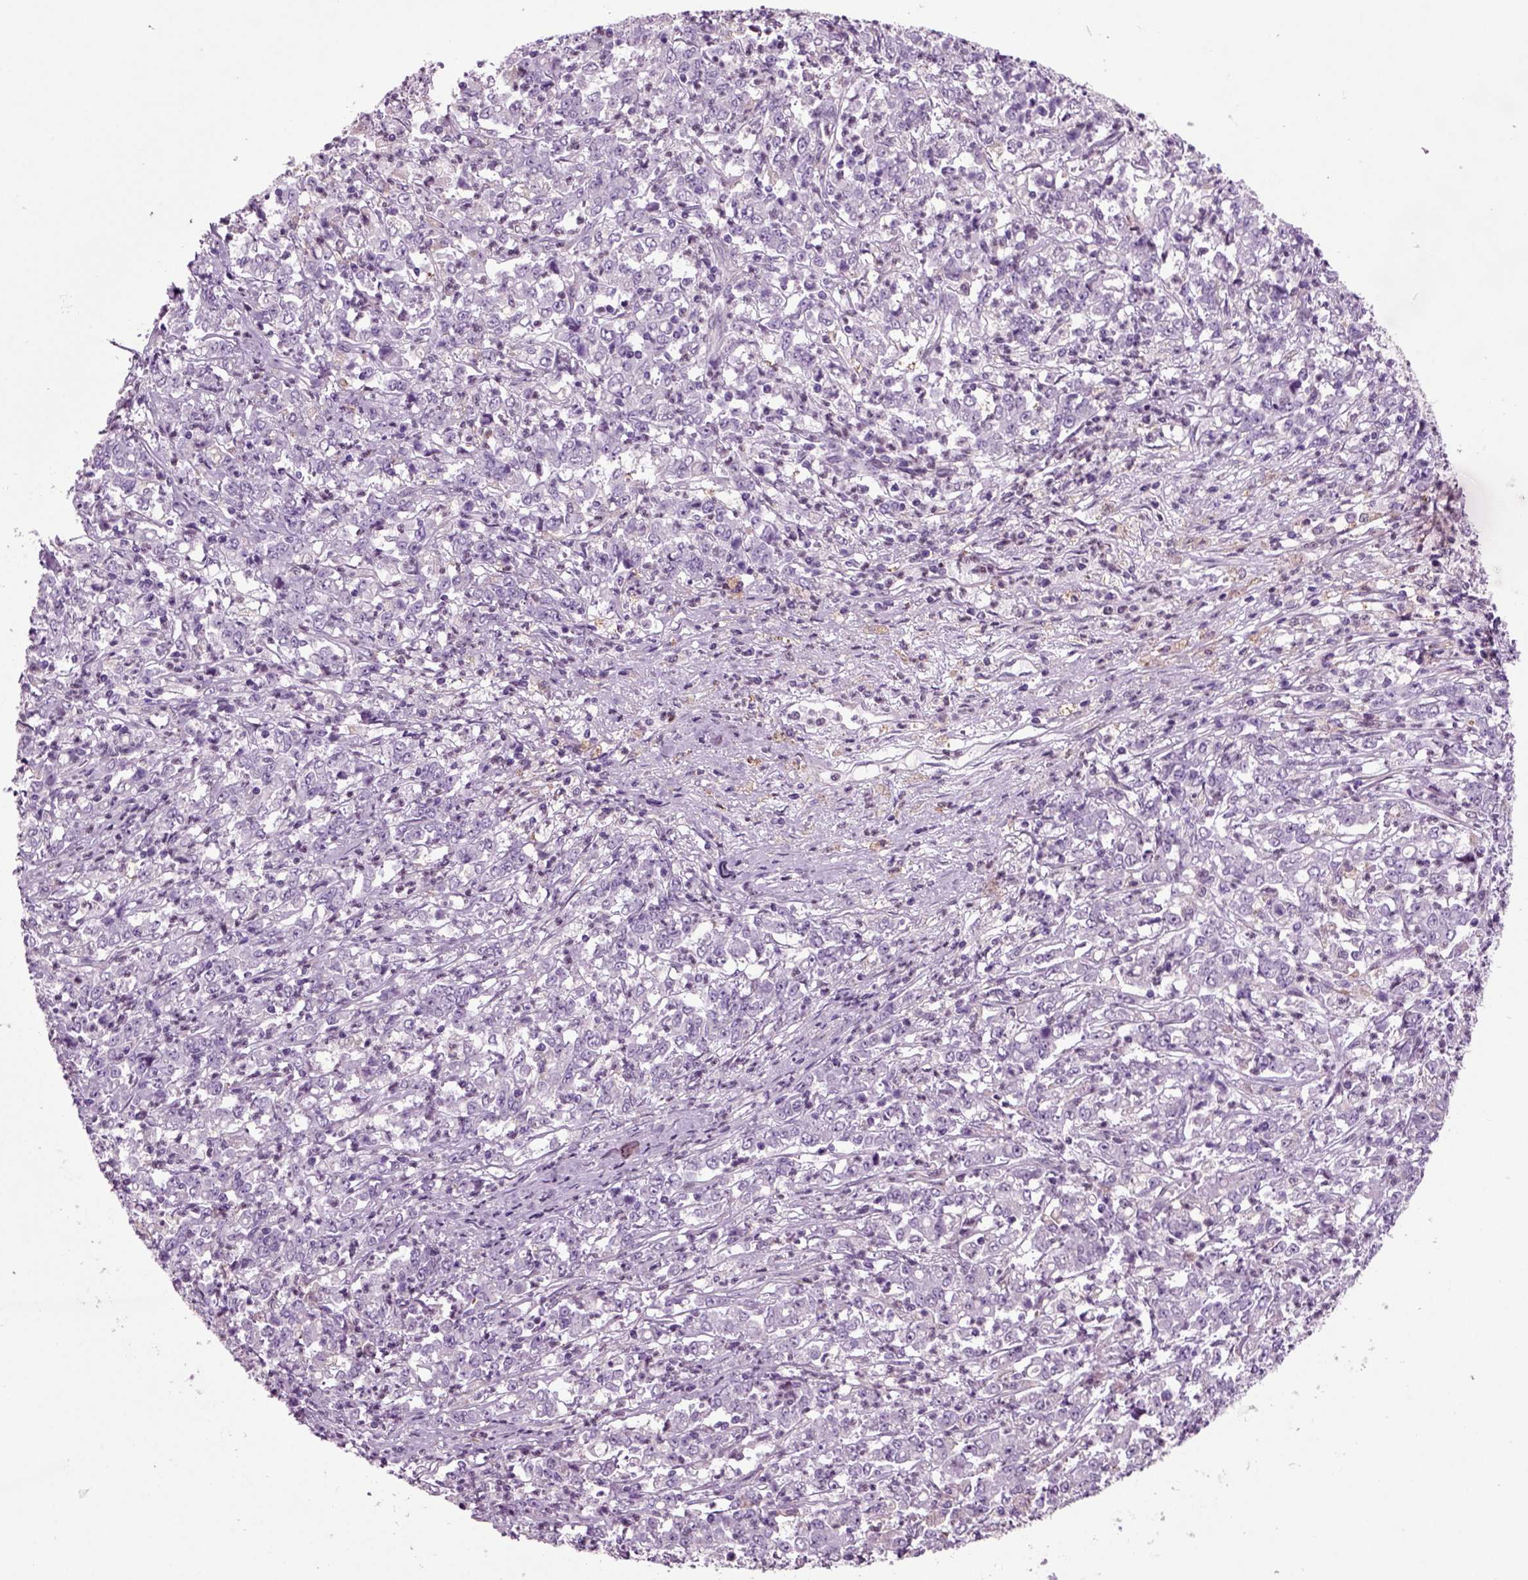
{"staining": {"intensity": "negative", "quantity": "none", "location": "none"}, "tissue": "stomach cancer", "cell_type": "Tumor cells", "image_type": "cancer", "snomed": [{"axis": "morphology", "description": "Adenocarcinoma, NOS"}, {"axis": "topography", "description": "Stomach, lower"}], "caption": "DAB immunohistochemical staining of adenocarcinoma (stomach) displays no significant positivity in tumor cells.", "gene": "ARID3A", "patient": {"sex": "female", "age": 71}}